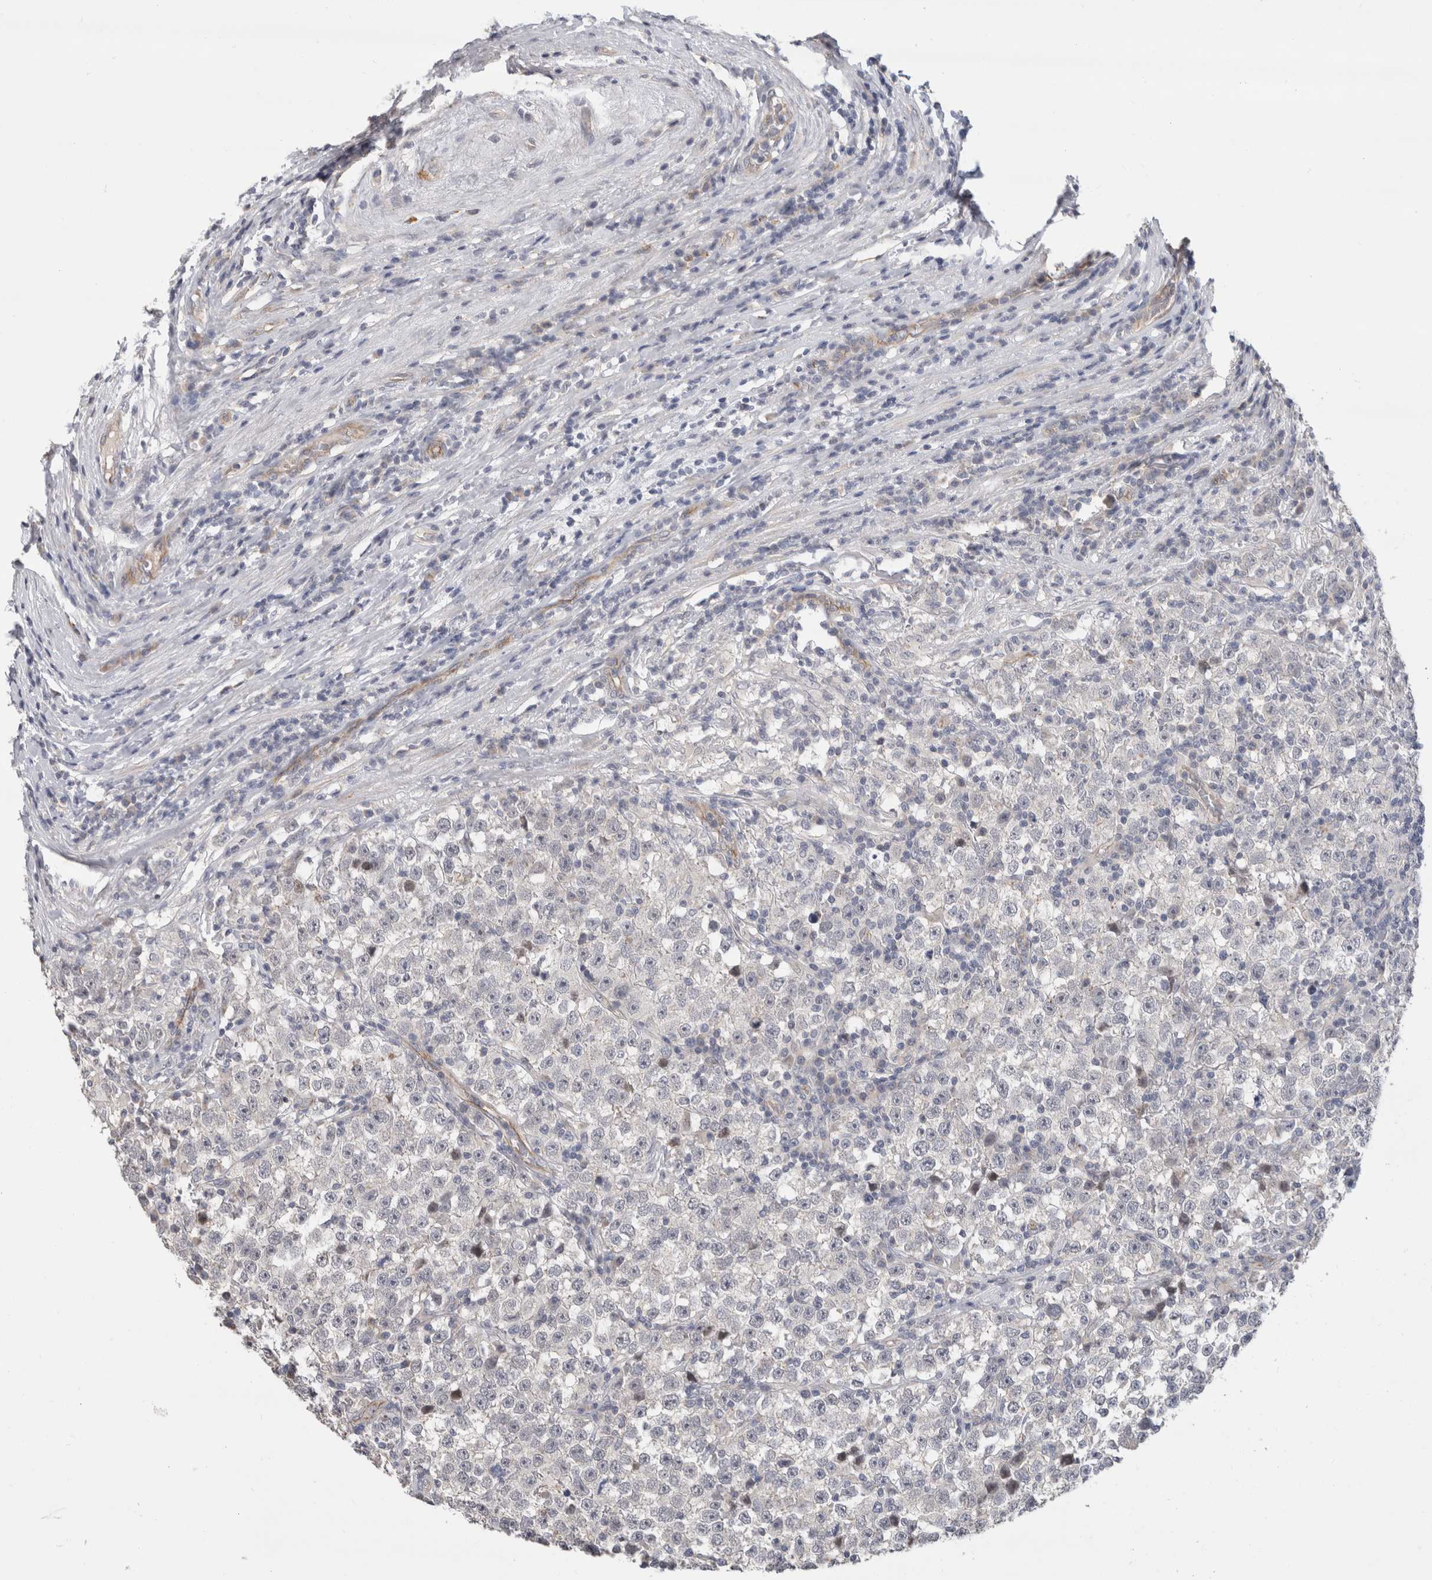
{"staining": {"intensity": "negative", "quantity": "none", "location": "none"}, "tissue": "testis cancer", "cell_type": "Tumor cells", "image_type": "cancer", "snomed": [{"axis": "morphology", "description": "Seminoma, NOS"}, {"axis": "topography", "description": "Testis"}], "caption": "The histopathology image demonstrates no staining of tumor cells in seminoma (testis).", "gene": "AFP", "patient": {"sex": "male", "age": 43}}